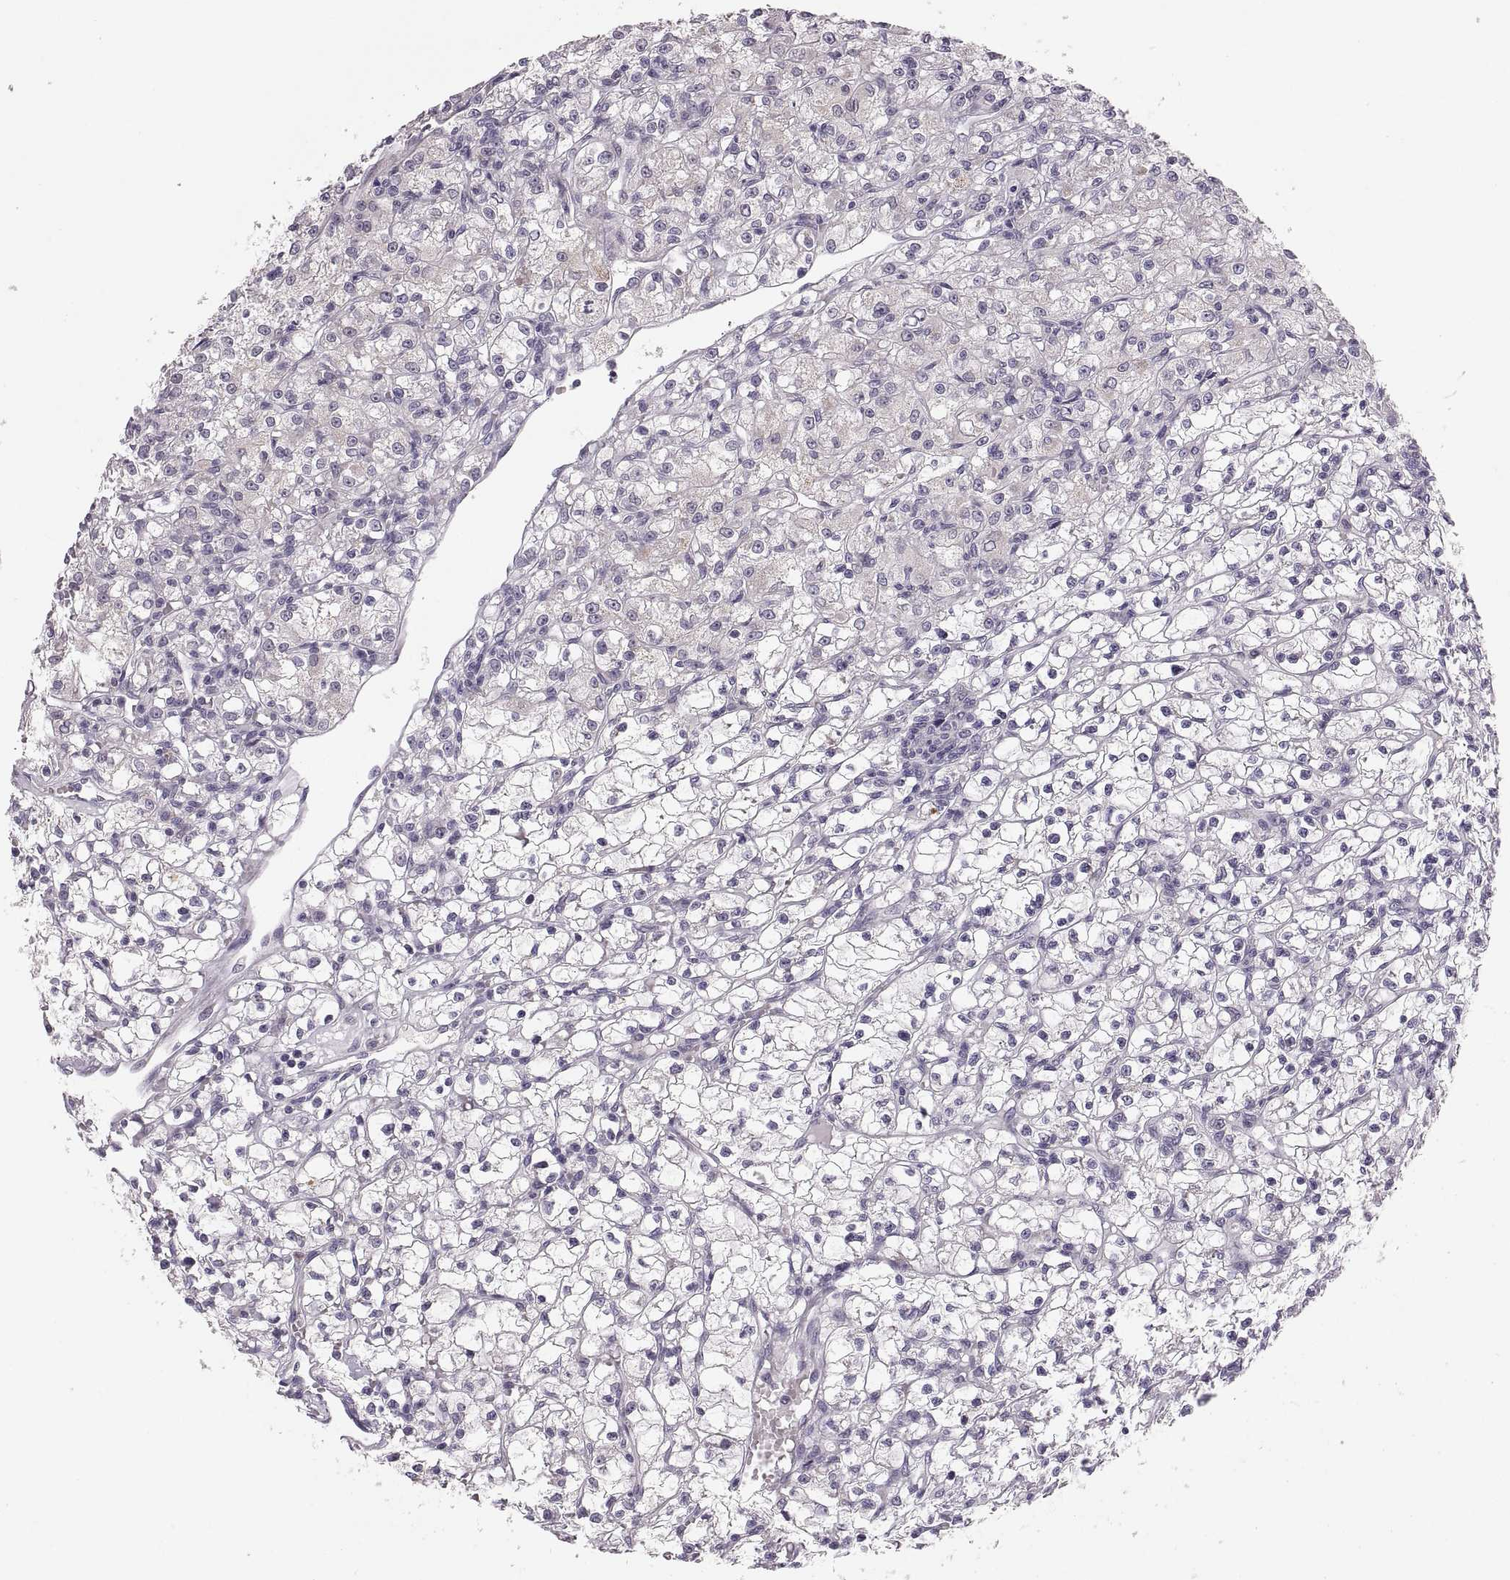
{"staining": {"intensity": "weak", "quantity": "<25%", "location": "cytoplasmic/membranous"}, "tissue": "renal cancer", "cell_type": "Tumor cells", "image_type": "cancer", "snomed": [{"axis": "morphology", "description": "Adenocarcinoma, NOS"}, {"axis": "topography", "description": "Kidney"}], "caption": "DAB immunohistochemical staining of human renal adenocarcinoma demonstrates no significant staining in tumor cells. (DAB (3,3'-diaminobenzidine) IHC with hematoxylin counter stain).", "gene": "ADH6", "patient": {"sex": "female", "age": 59}}